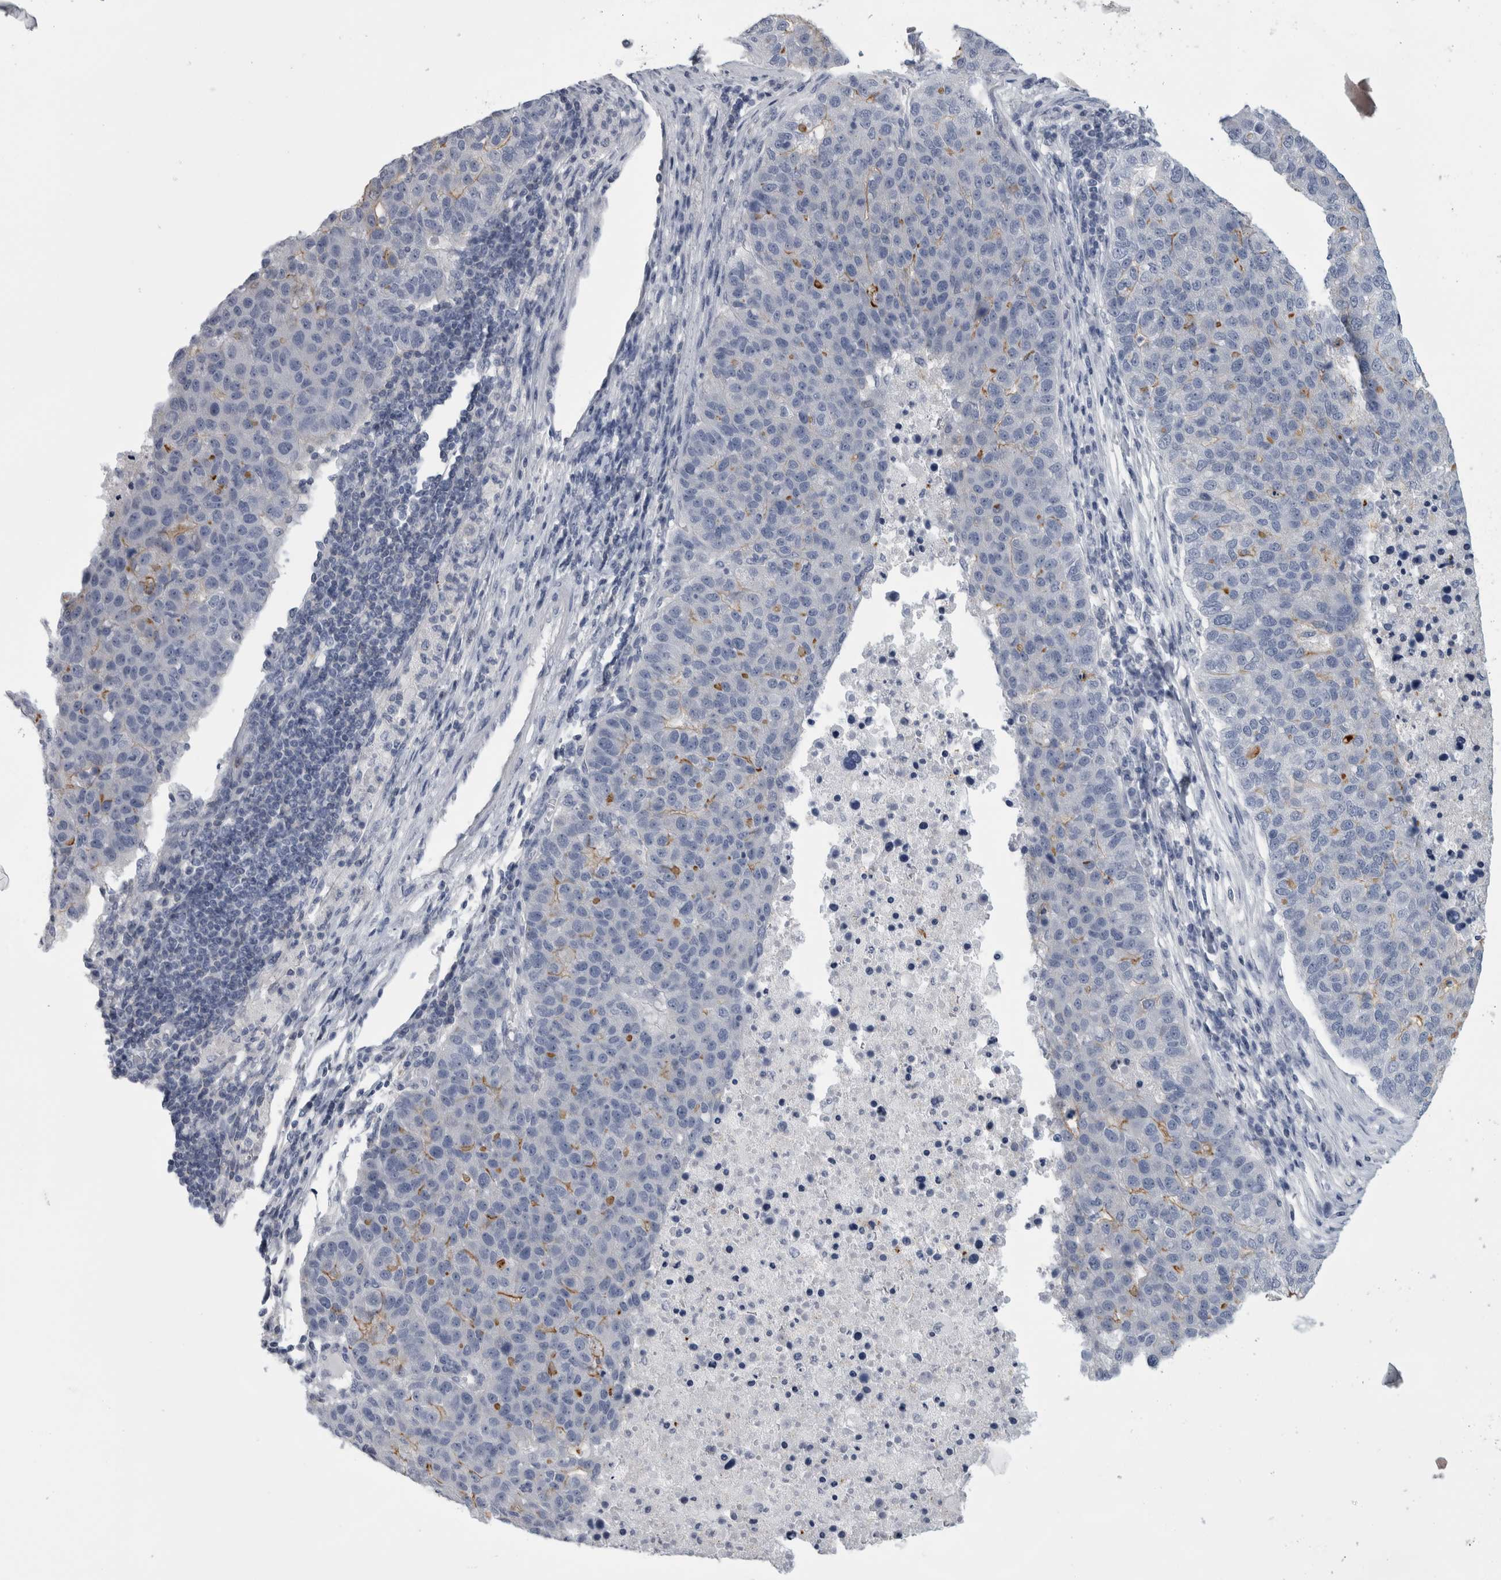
{"staining": {"intensity": "negative", "quantity": "none", "location": "none"}, "tissue": "pancreatic cancer", "cell_type": "Tumor cells", "image_type": "cancer", "snomed": [{"axis": "morphology", "description": "Adenocarcinoma, NOS"}, {"axis": "topography", "description": "Pancreas"}], "caption": "Immunohistochemistry histopathology image of pancreatic adenocarcinoma stained for a protein (brown), which displays no expression in tumor cells. (DAB (3,3'-diaminobenzidine) immunohistochemistry (IHC), high magnification).", "gene": "ANKFY1", "patient": {"sex": "female", "age": 61}}